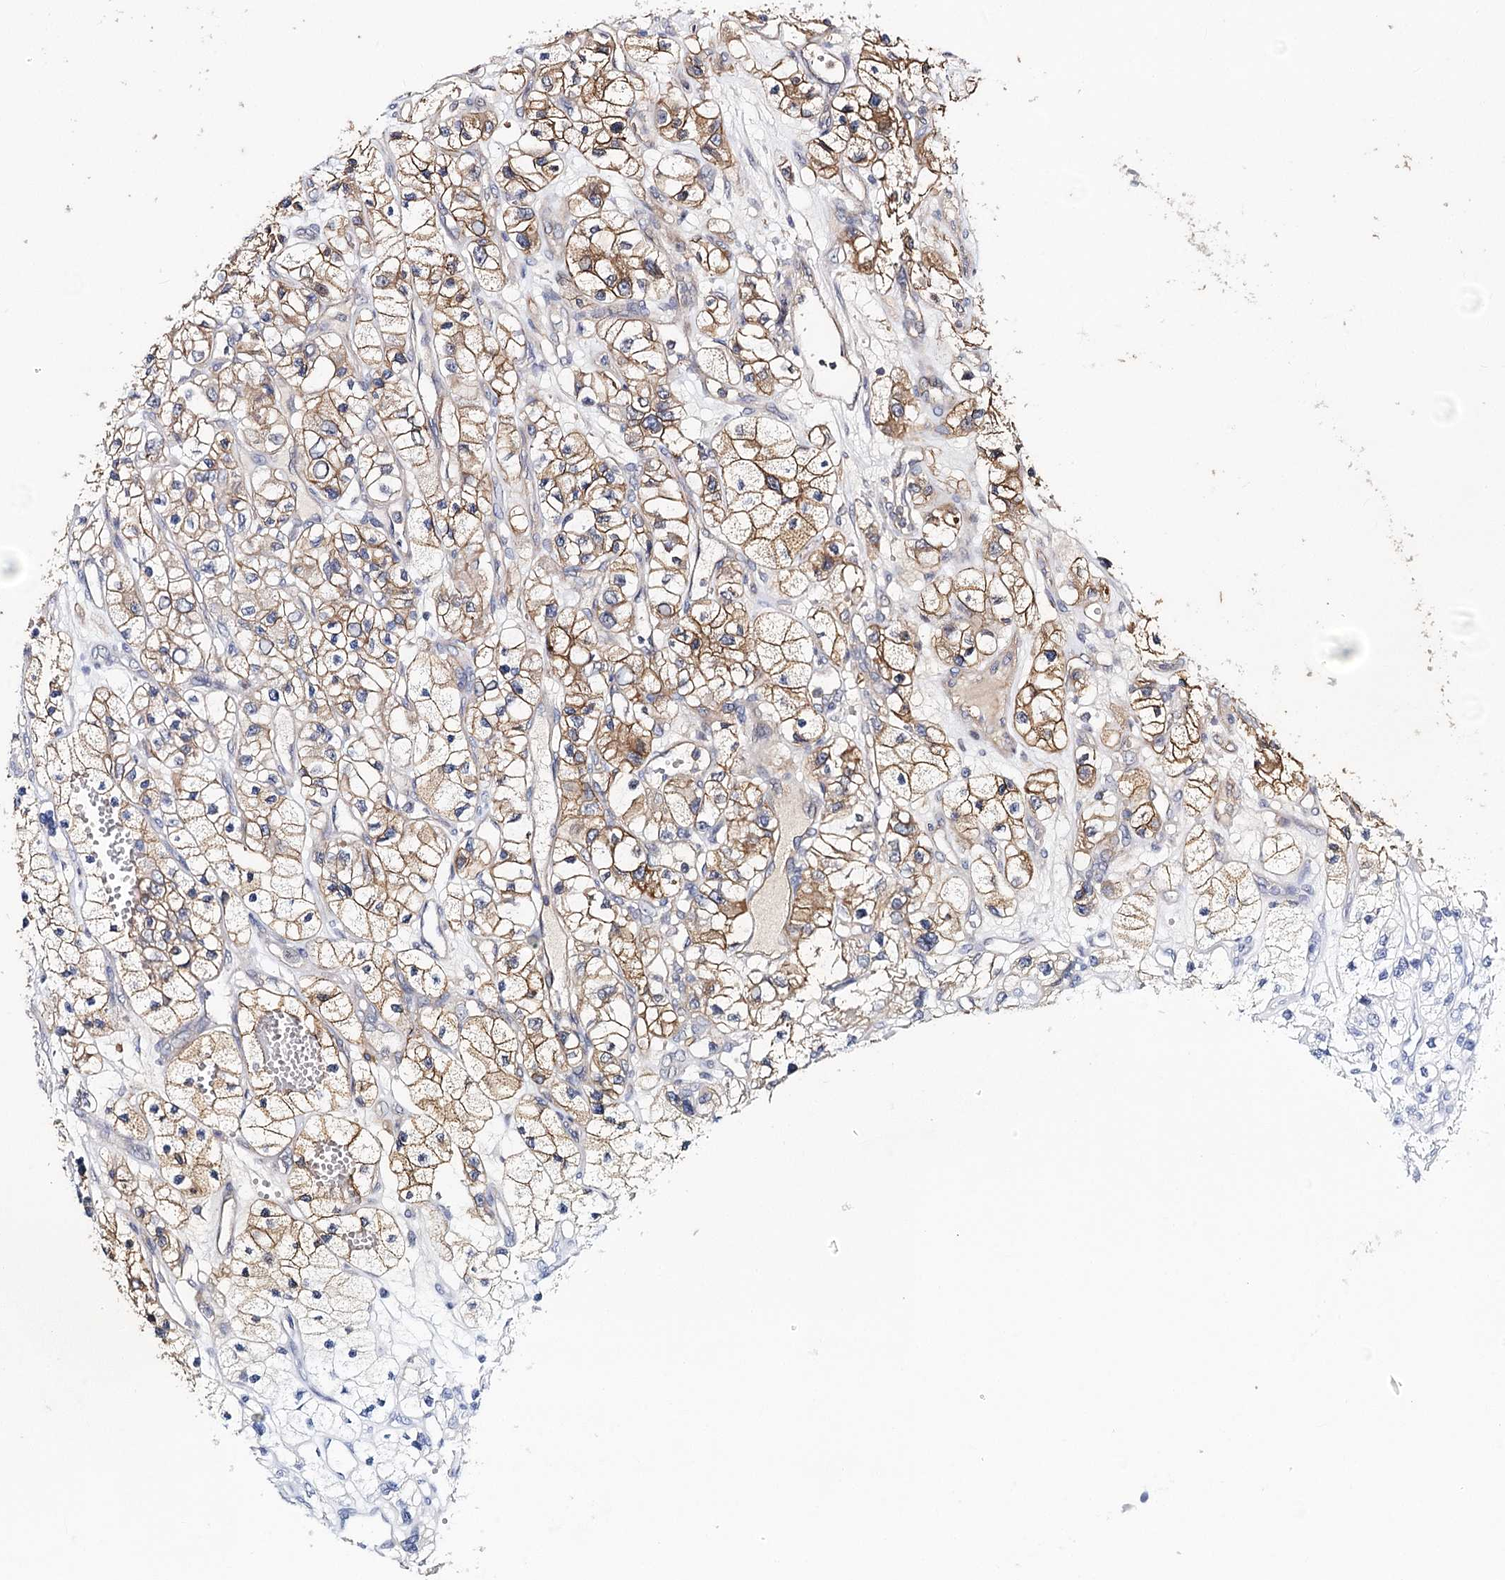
{"staining": {"intensity": "moderate", "quantity": ">75%", "location": "cytoplasmic/membranous"}, "tissue": "renal cancer", "cell_type": "Tumor cells", "image_type": "cancer", "snomed": [{"axis": "morphology", "description": "Adenocarcinoma, NOS"}, {"axis": "topography", "description": "Kidney"}], "caption": "Brown immunohistochemical staining in human renal adenocarcinoma demonstrates moderate cytoplasmic/membranous expression in about >75% of tumor cells. (brown staining indicates protein expression, while blue staining denotes nuclei).", "gene": "TMEM218", "patient": {"sex": "female", "age": 57}}